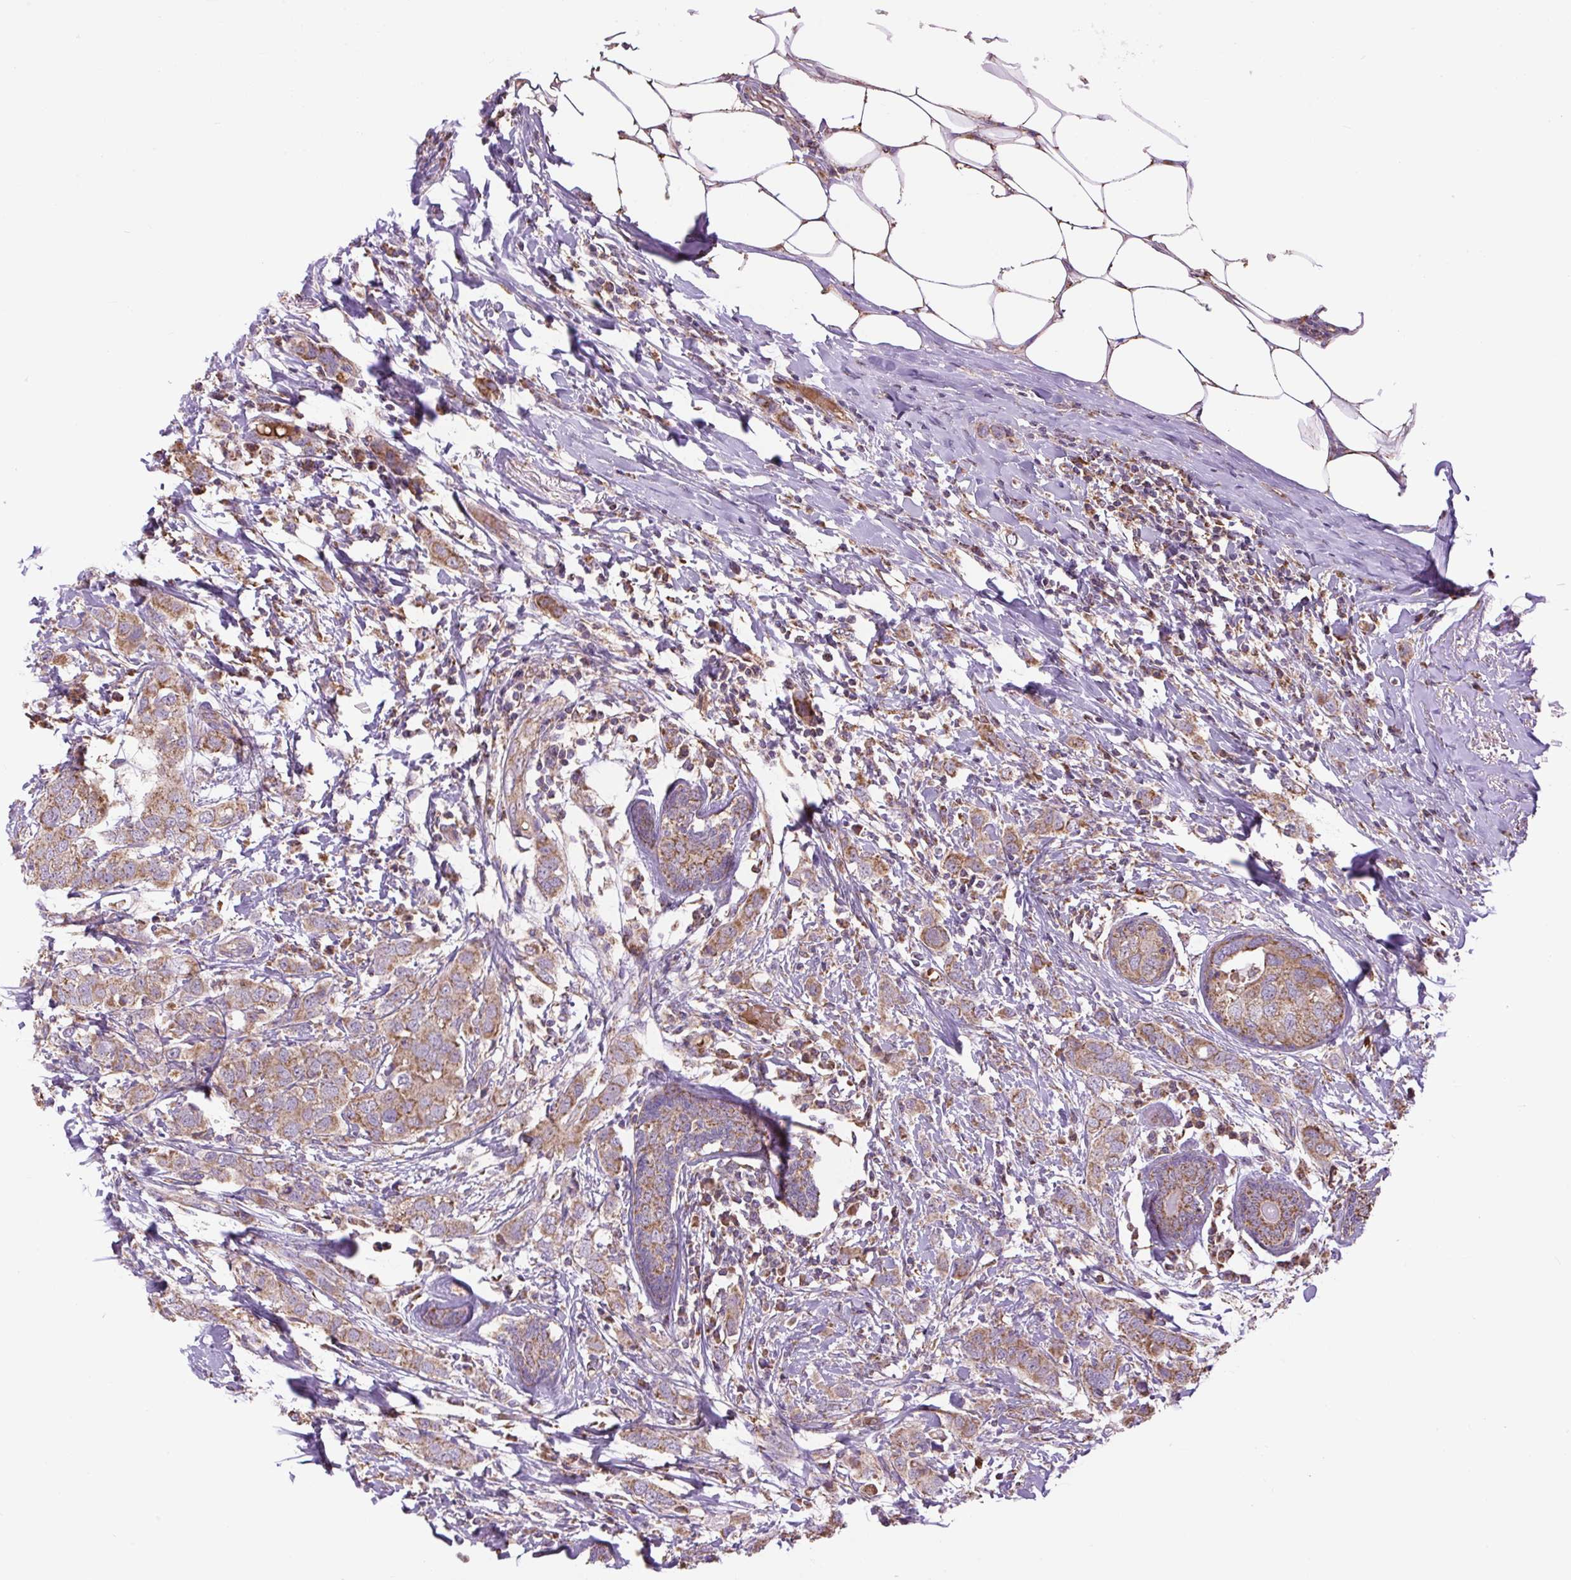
{"staining": {"intensity": "moderate", "quantity": ">75%", "location": "cytoplasmic/membranous"}, "tissue": "breast cancer", "cell_type": "Tumor cells", "image_type": "cancer", "snomed": [{"axis": "morphology", "description": "Duct carcinoma"}, {"axis": "topography", "description": "Breast"}], "caption": "This photomicrograph demonstrates immunohistochemistry (IHC) staining of human breast cancer, with medium moderate cytoplasmic/membranous positivity in about >75% of tumor cells.", "gene": "PLCG1", "patient": {"sex": "female", "age": 50}}